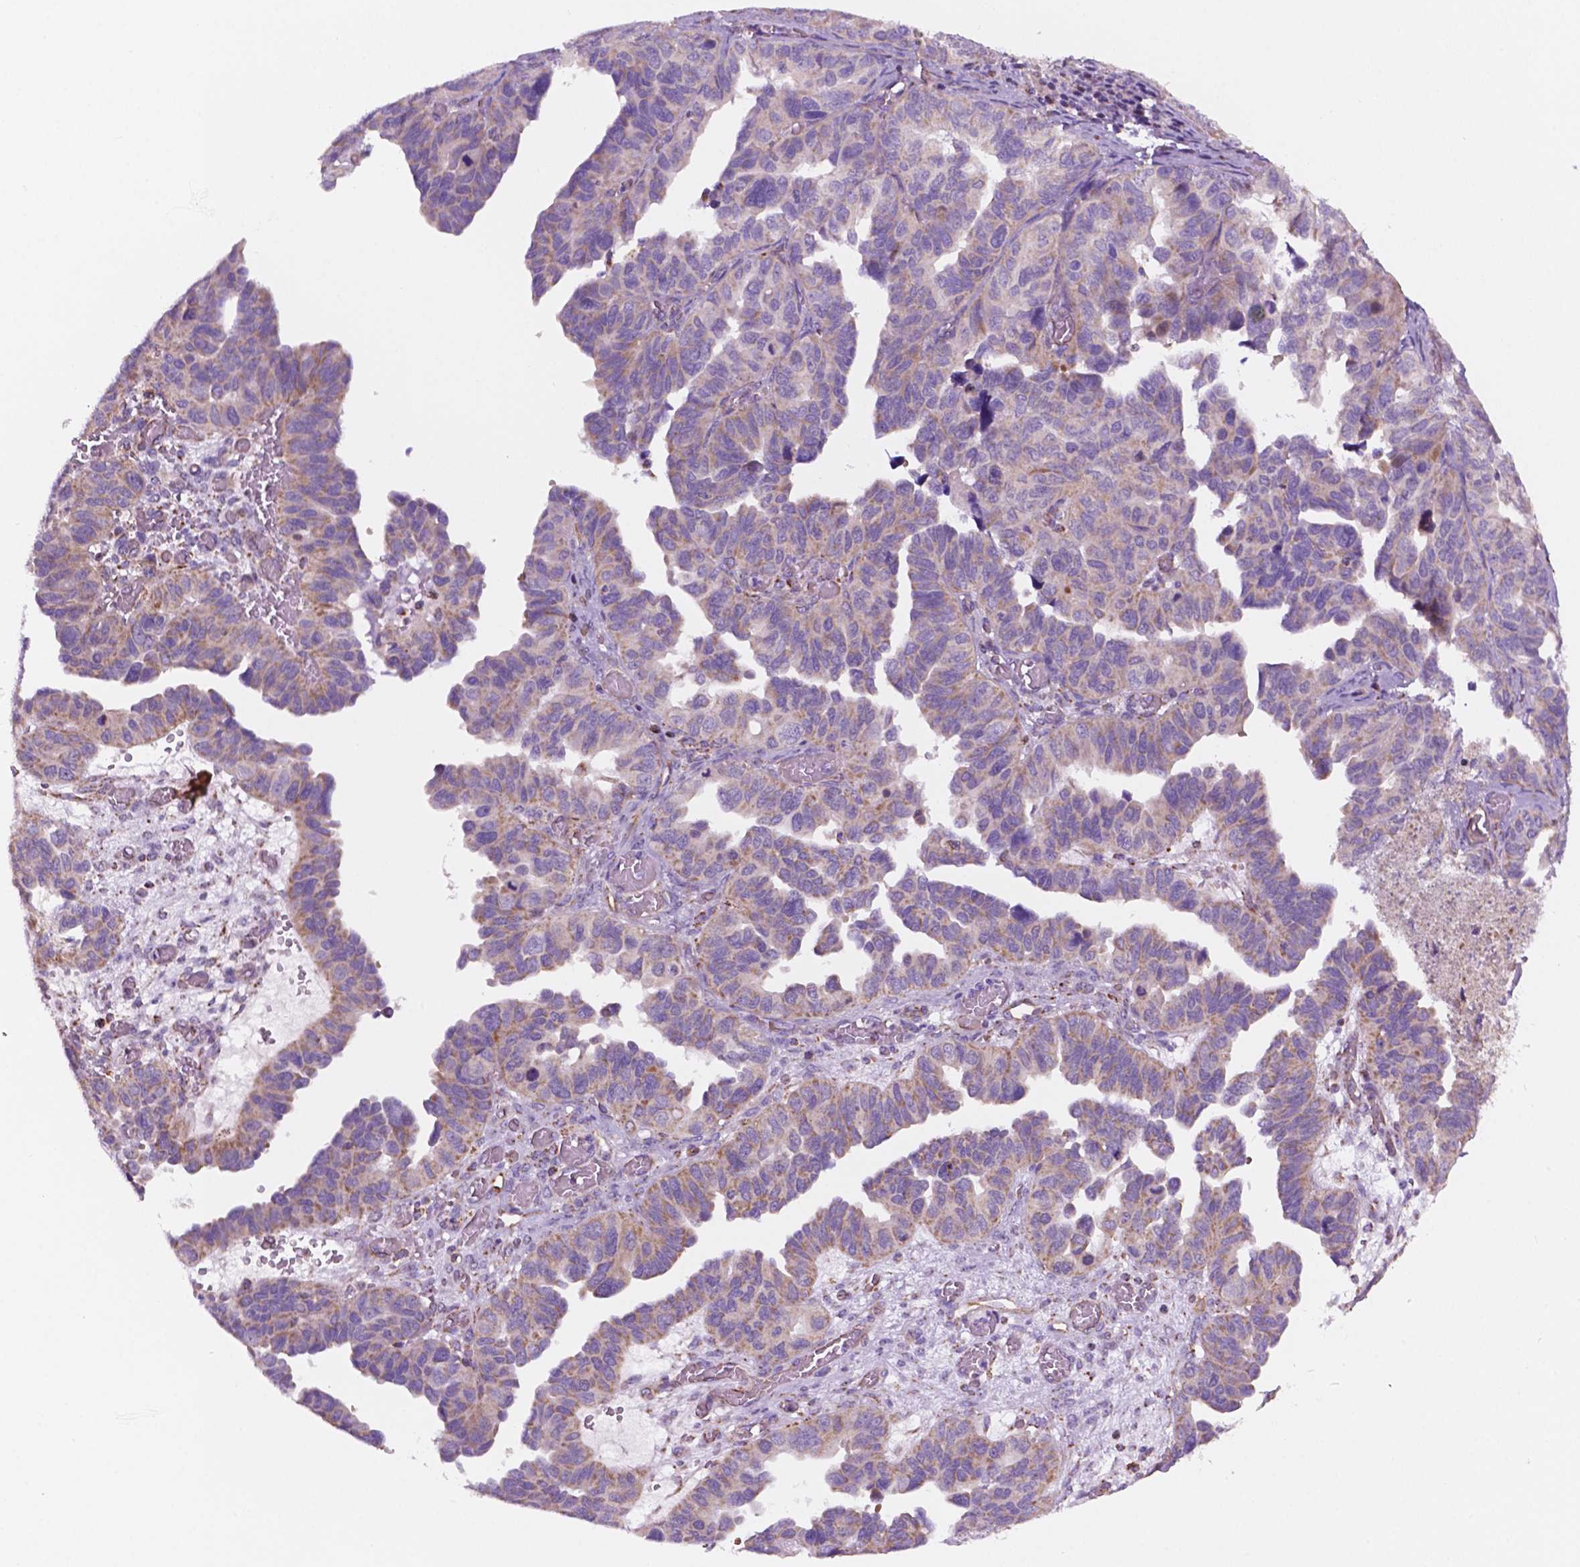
{"staining": {"intensity": "weak", "quantity": "25%-75%", "location": "cytoplasmic/membranous"}, "tissue": "ovarian cancer", "cell_type": "Tumor cells", "image_type": "cancer", "snomed": [{"axis": "morphology", "description": "Cystadenocarcinoma, serous, NOS"}, {"axis": "topography", "description": "Ovary"}], "caption": "Immunohistochemical staining of human ovarian serous cystadenocarcinoma demonstrates low levels of weak cytoplasmic/membranous expression in approximately 25%-75% of tumor cells.", "gene": "GEMIN4", "patient": {"sex": "female", "age": 64}}